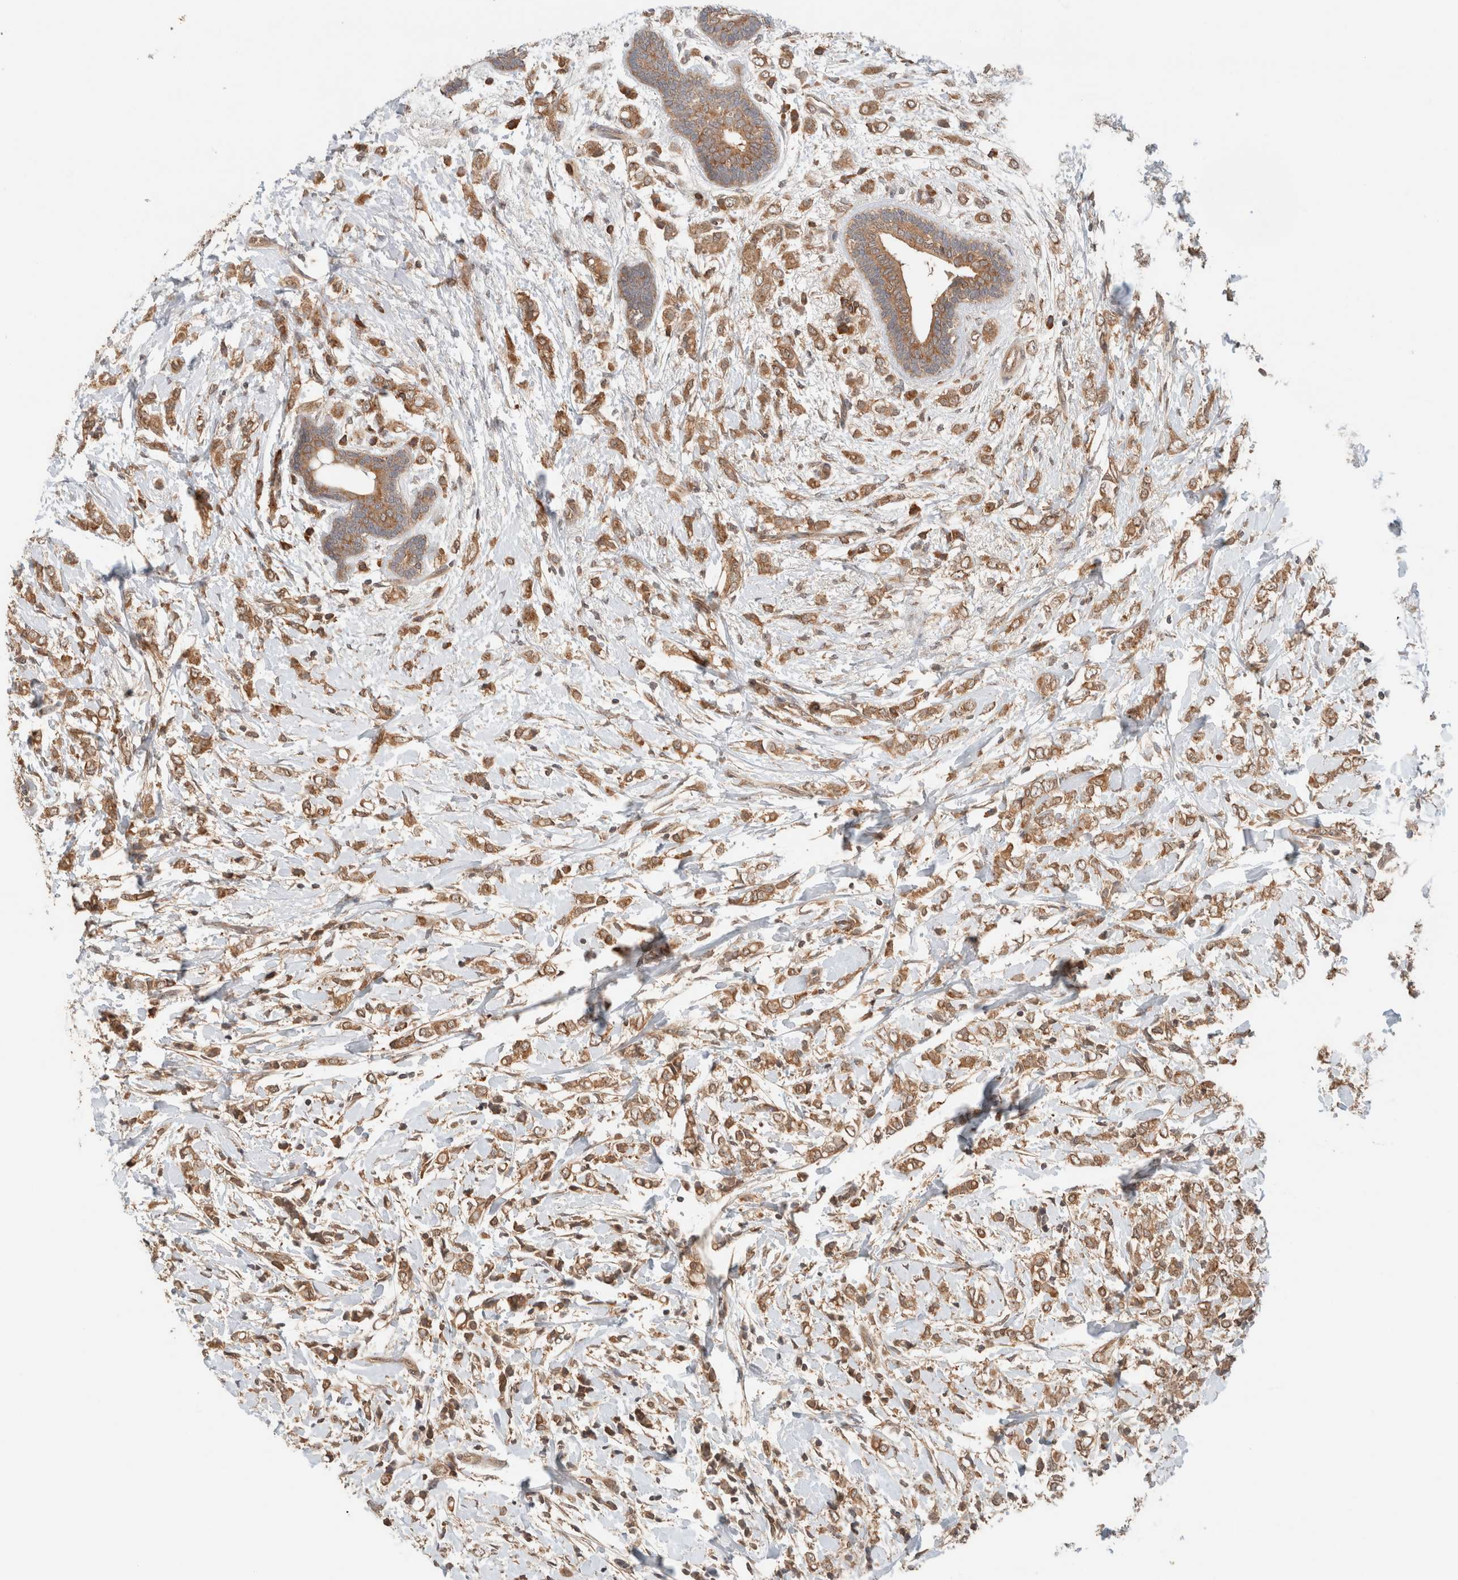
{"staining": {"intensity": "moderate", "quantity": ">75%", "location": "cytoplasmic/membranous"}, "tissue": "breast cancer", "cell_type": "Tumor cells", "image_type": "cancer", "snomed": [{"axis": "morphology", "description": "Normal tissue, NOS"}, {"axis": "morphology", "description": "Lobular carcinoma"}, {"axis": "topography", "description": "Breast"}], "caption": "Approximately >75% of tumor cells in breast lobular carcinoma reveal moderate cytoplasmic/membranous protein staining as visualized by brown immunohistochemical staining.", "gene": "ARFGEF2", "patient": {"sex": "female", "age": 47}}